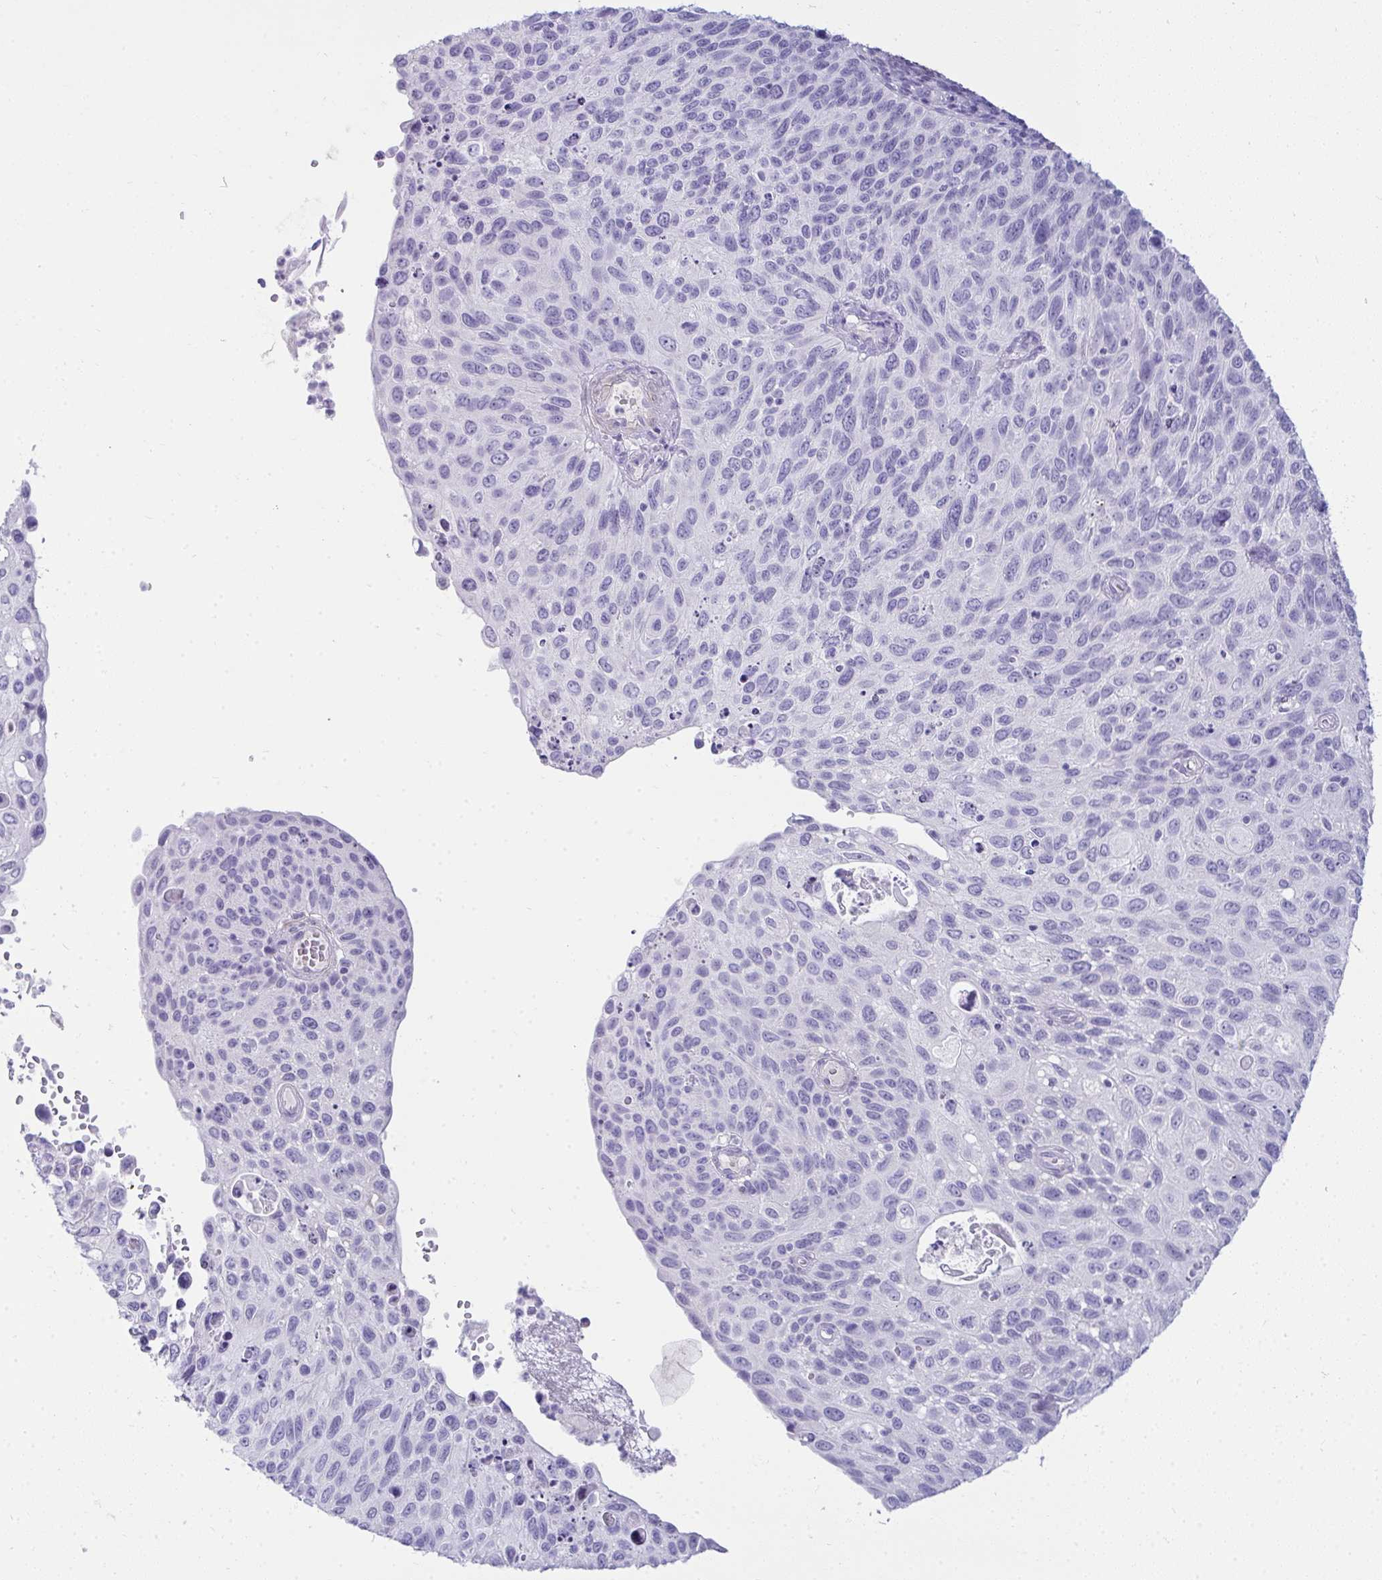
{"staining": {"intensity": "negative", "quantity": "none", "location": "none"}, "tissue": "cervical cancer", "cell_type": "Tumor cells", "image_type": "cancer", "snomed": [{"axis": "morphology", "description": "Squamous cell carcinoma, NOS"}, {"axis": "topography", "description": "Cervix"}], "caption": "The micrograph reveals no significant expression in tumor cells of squamous cell carcinoma (cervical). (Brightfield microscopy of DAB immunohistochemistry at high magnification).", "gene": "HSPB6", "patient": {"sex": "female", "age": 70}}